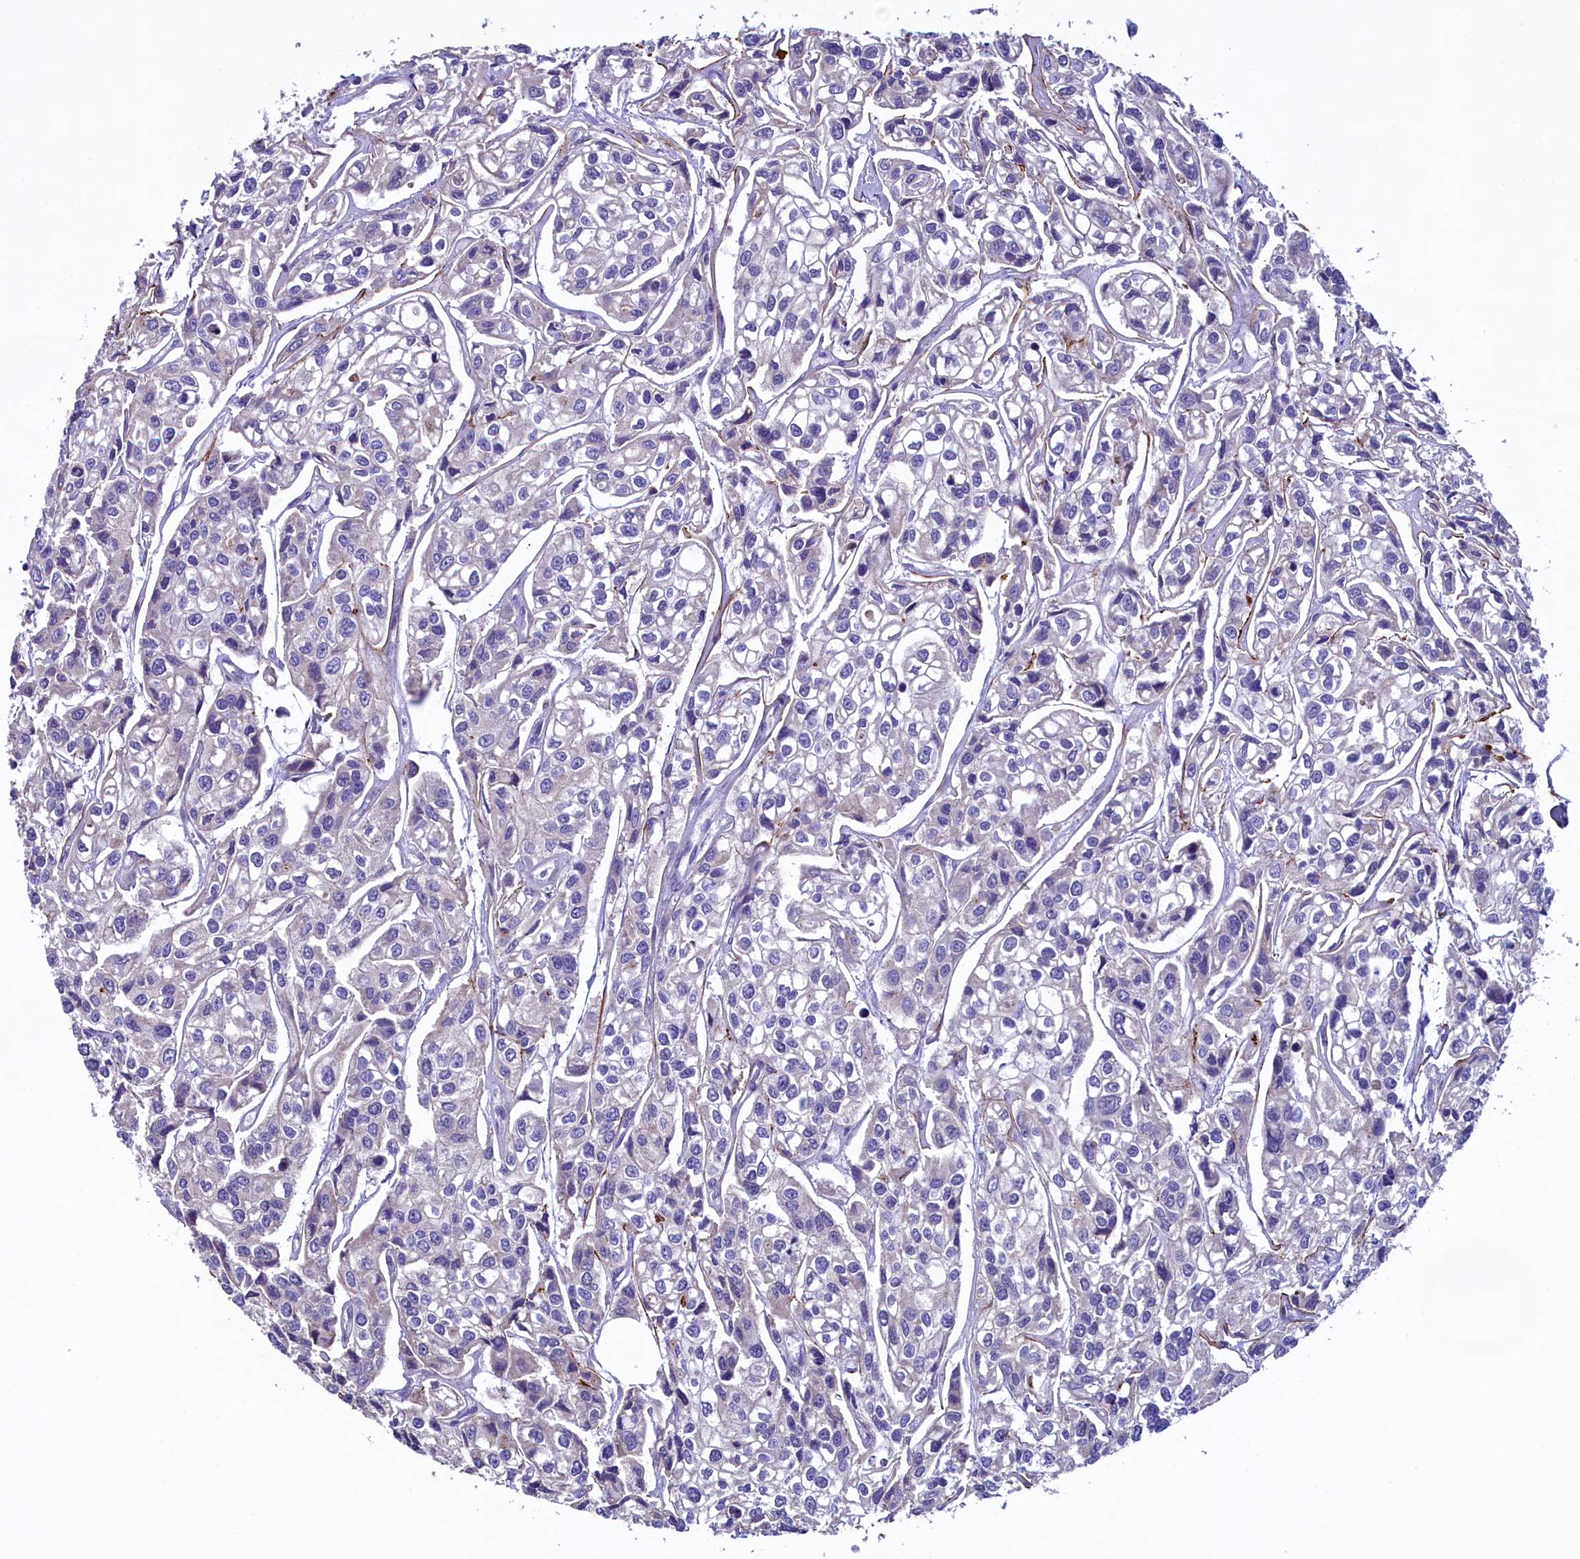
{"staining": {"intensity": "negative", "quantity": "none", "location": "none"}, "tissue": "urothelial cancer", "cell_type": "Tumor cells", "image_type": "cancer", "snomed": [{"axis": "morphology", "description": "Urothelial carcinoma, High grade"}, {"axis": "topography", "description": "Urinary bladder"}], "caption": "This micrograph is of urothelial carcinoma (high-grade) stained with immunohistochemistry to label a protein in brown with the nuclei are counter-stained blue. There is no staining in tumor cells. The staining was performed using DAB to visualize the protein expression in brown, while the nuclei were stained in blue with hematoxylin (Magnification: 20x).", "gene": "KRBOX5", "patient": {"sex": "male", "age": 67}}